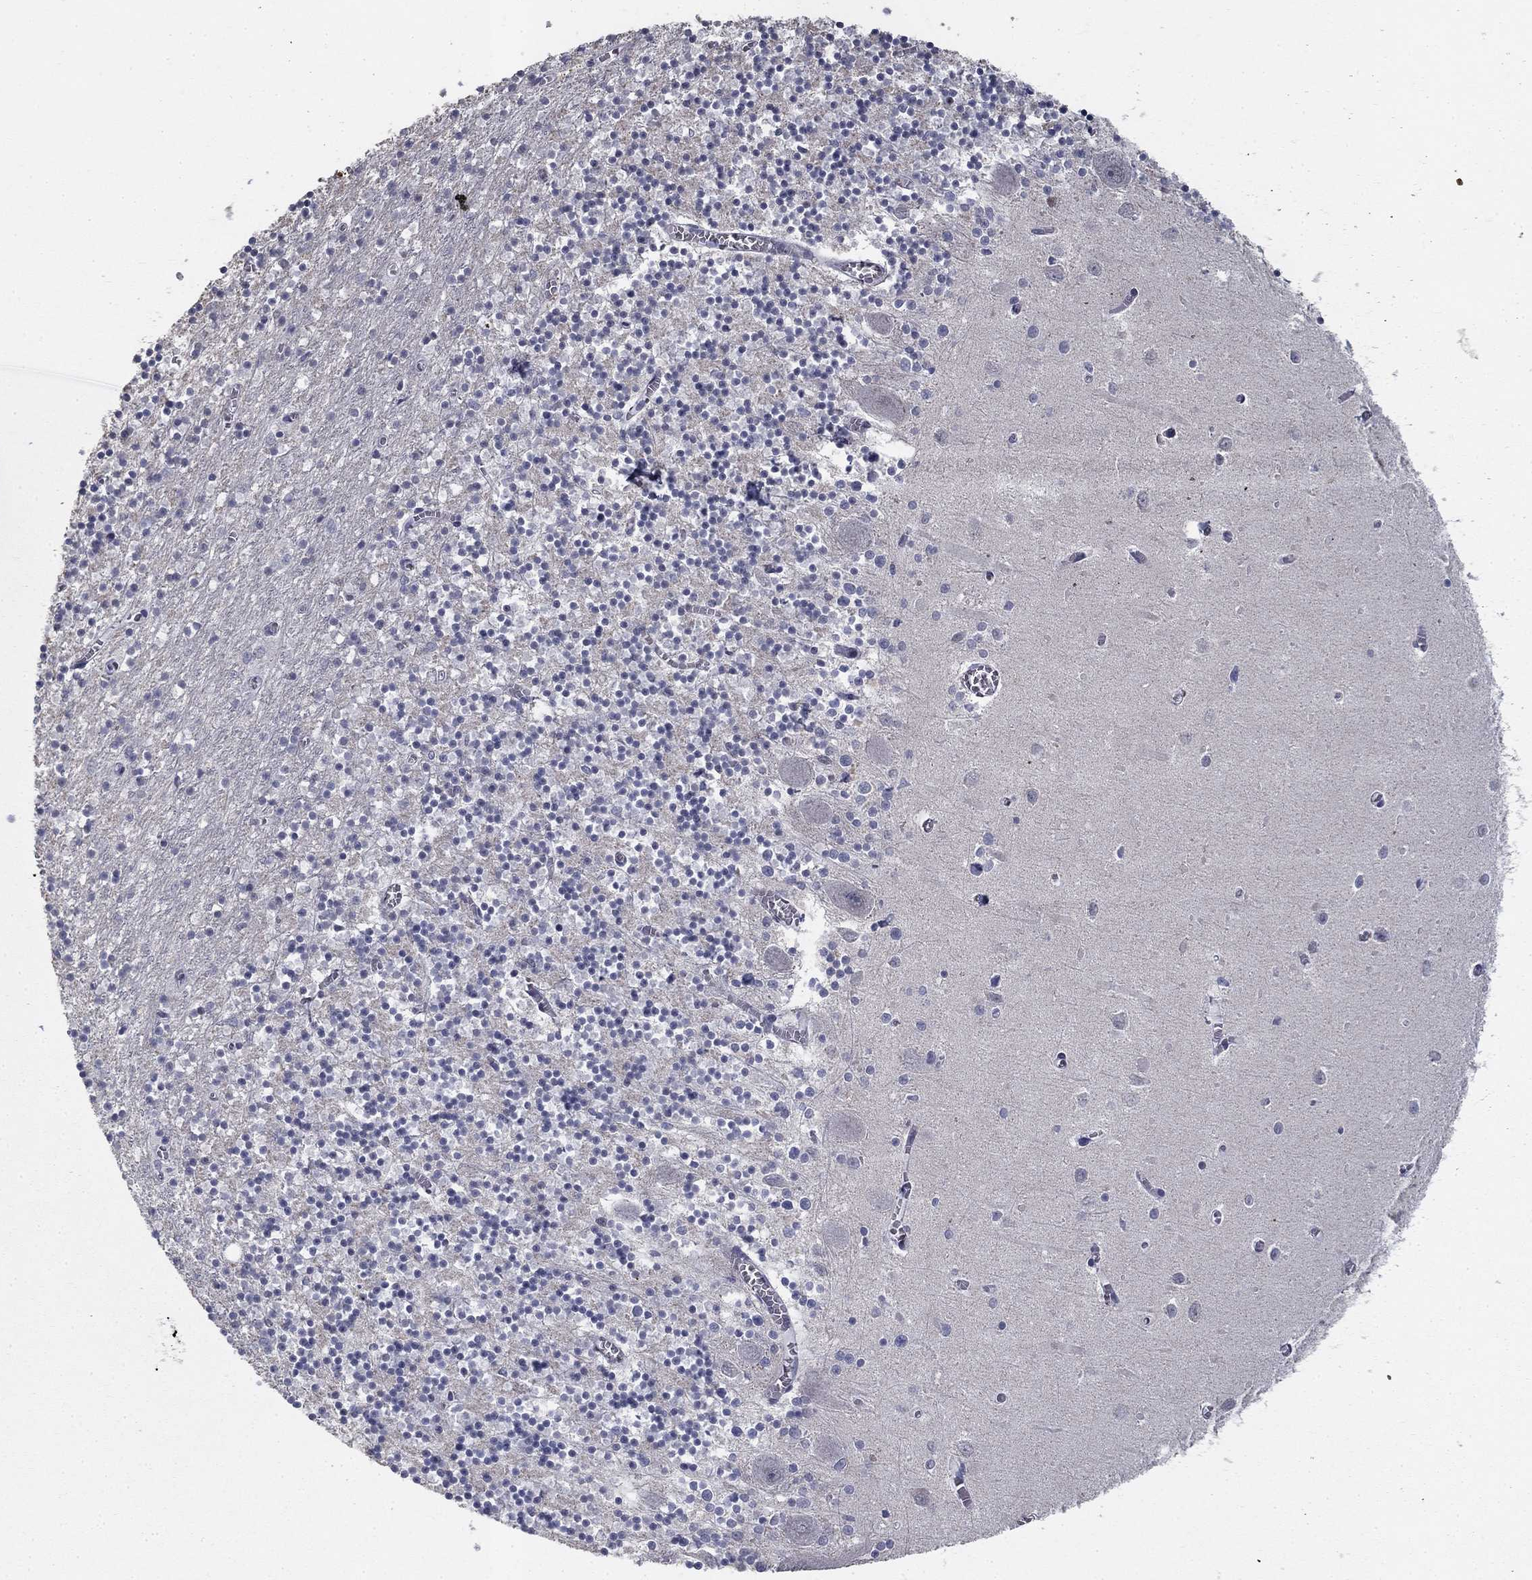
{"staining": {"intensity": "negative", "quantity": "none", "location": "none"}, "tissue": "cerebellum", "cell_type": "Cells in granular layer", "image_type": "normal", "snomed": [{"axis": "morphology", "description": "Normal tissue, NOS"}, {"axis": "topography", "description": "Cerebellum"}], "caption": "Cells in granular layer show no significant protein expression in normal cerebellum. (DAB (3,3'-diaminobenzidine) immunohistochemistry (IHC) visualized using brightfield microscopy, high magnification).", "gene": "SPATA33", "patient": {"sex": "female", "age": 64}}